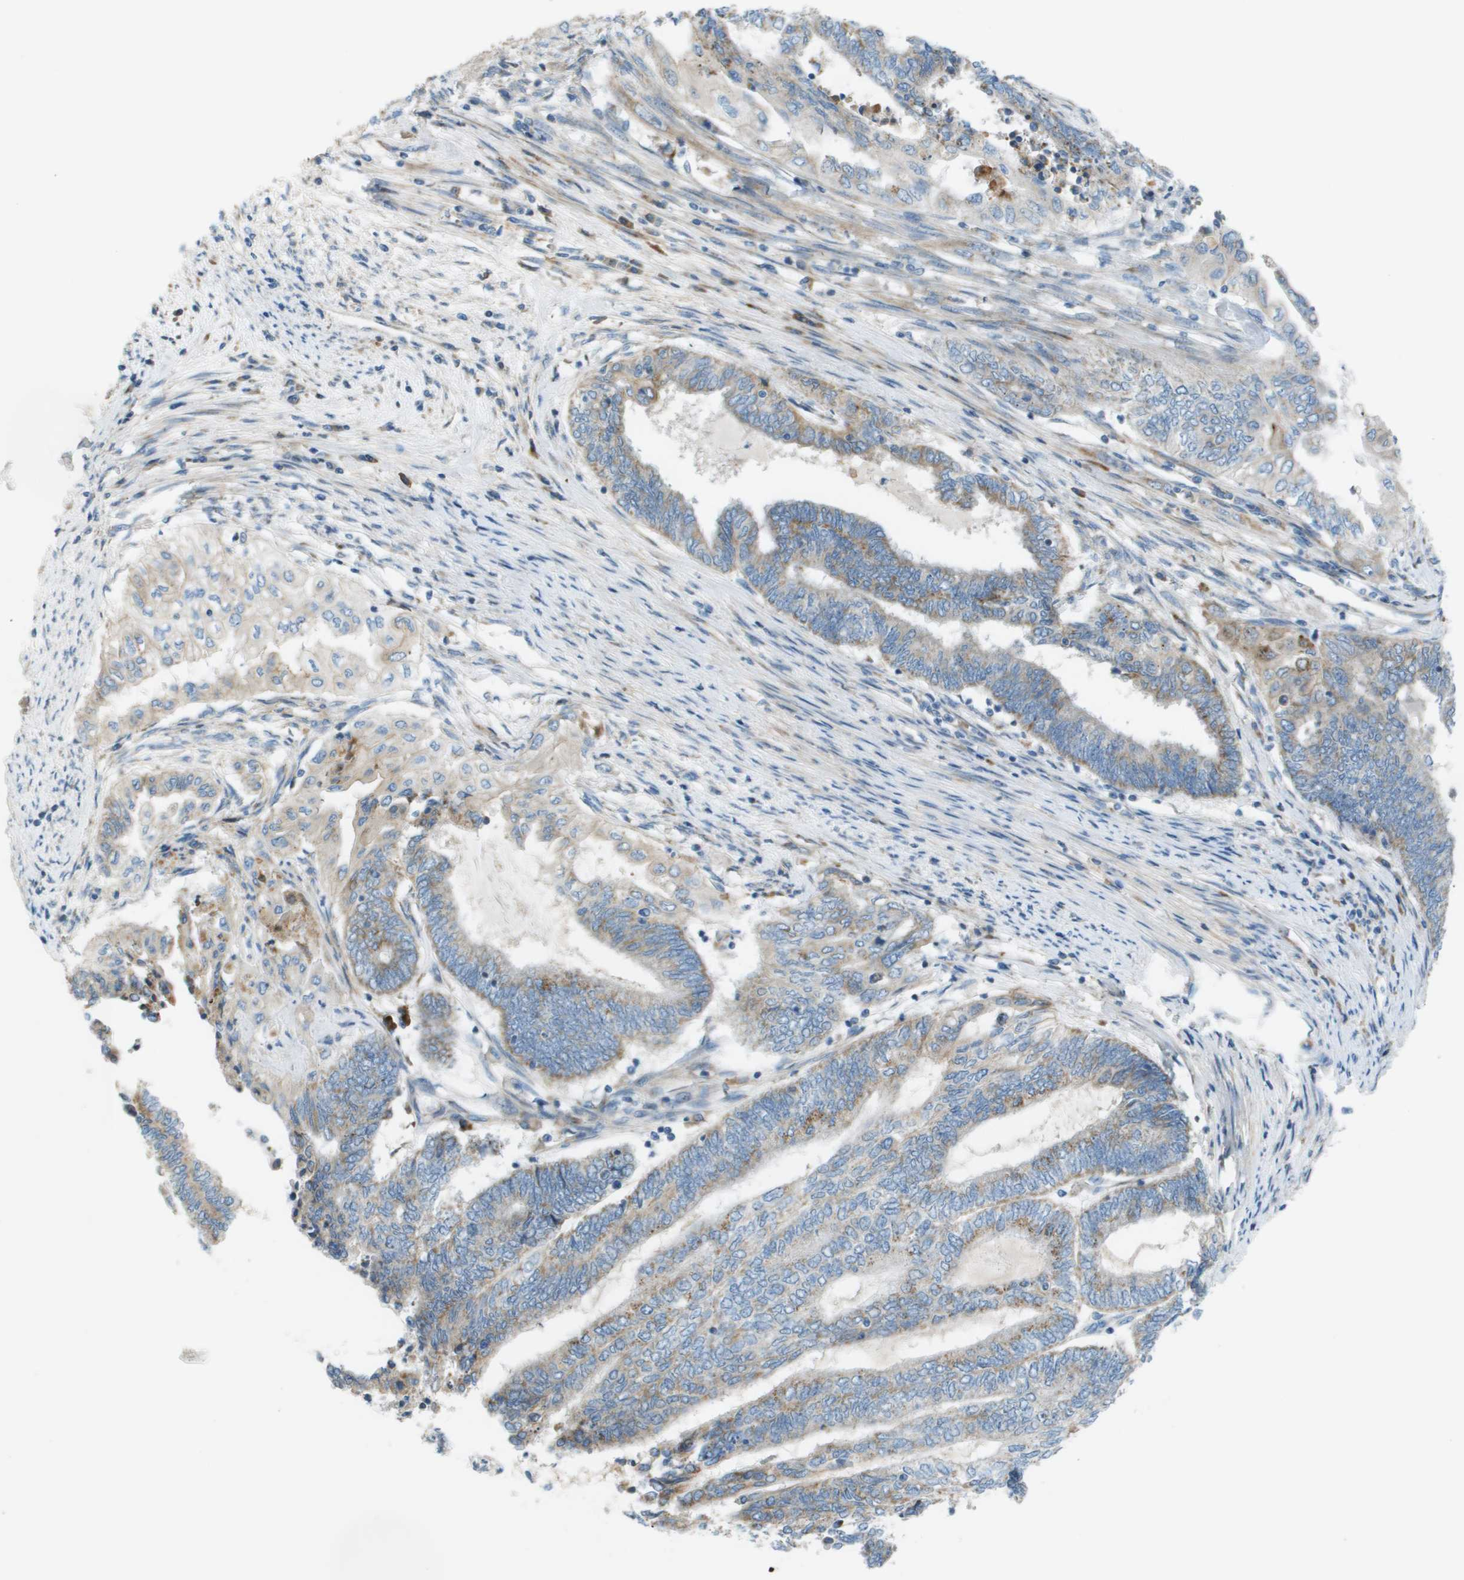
{"staining": {"intensity": "moderate", "quantity": ">75%", "location": "cytoplasmic/membranous"}, "tissue": "endometrial cancer", "cell_type": "Tumor cells", "image_type": "cancer", "snomed": [{"axis": "morphology", "description": "Adenocarcinoma, NOS"}, {"axis": "topography", "description": "Uterus"}, {"axis": "topography", "description": "Endometrium"}], "caption": "Adenocarcinoma (endometrial) was stained to show a protein in brown. There is medium levels of moderate cytoplasmic/membranous staining in approximately >75% of tumor cells. (Stains: DAB (3,3'-diaminobenzidine) in brown, nuclei in blue, Microscopy: brightfield microscopy at high magnification).", "gene": "GALNT6", "patient": {"sex": "female", "age": 70}}